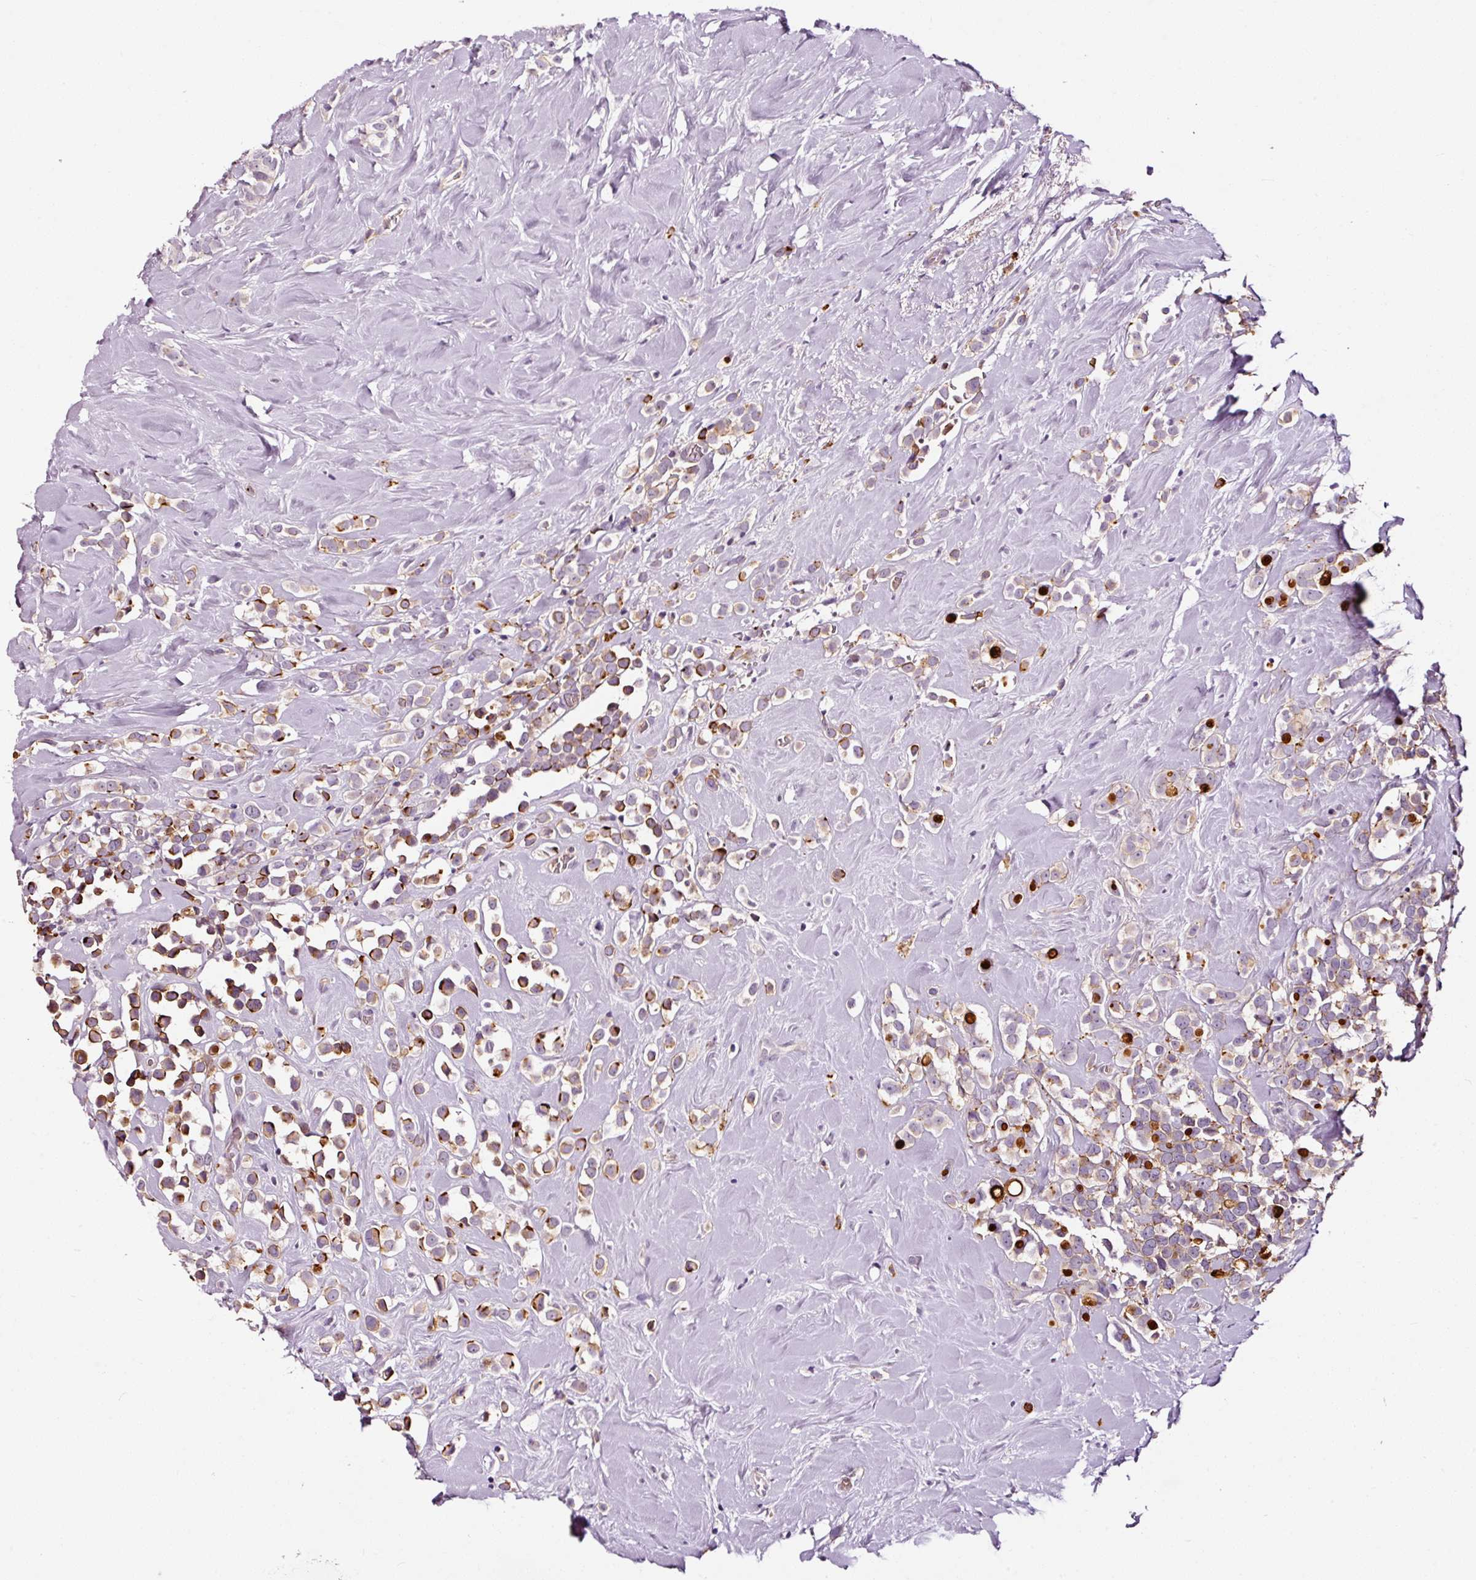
{"staining": {"intensity": "strong", "quantity": "25%-75%", "location": "cytoplasmic/membranous"}, "tissue": "breast cancer", "cell_type": "Tumor cells", "image_type": "cancer", "snomed": [{"axis": "morphology", "description": "Duct carcinoma"}, {"axis": "topography", "description": "Breast"}], "caption": "Intraductal carcinoma (breast) stained with immunohistochemistry displays strong cytoplasmic/membranous positivity in approximately 25%-75% of tumor cells.", "gene": "ABCB4", "patient": {"sex": "female", "age": 80}}